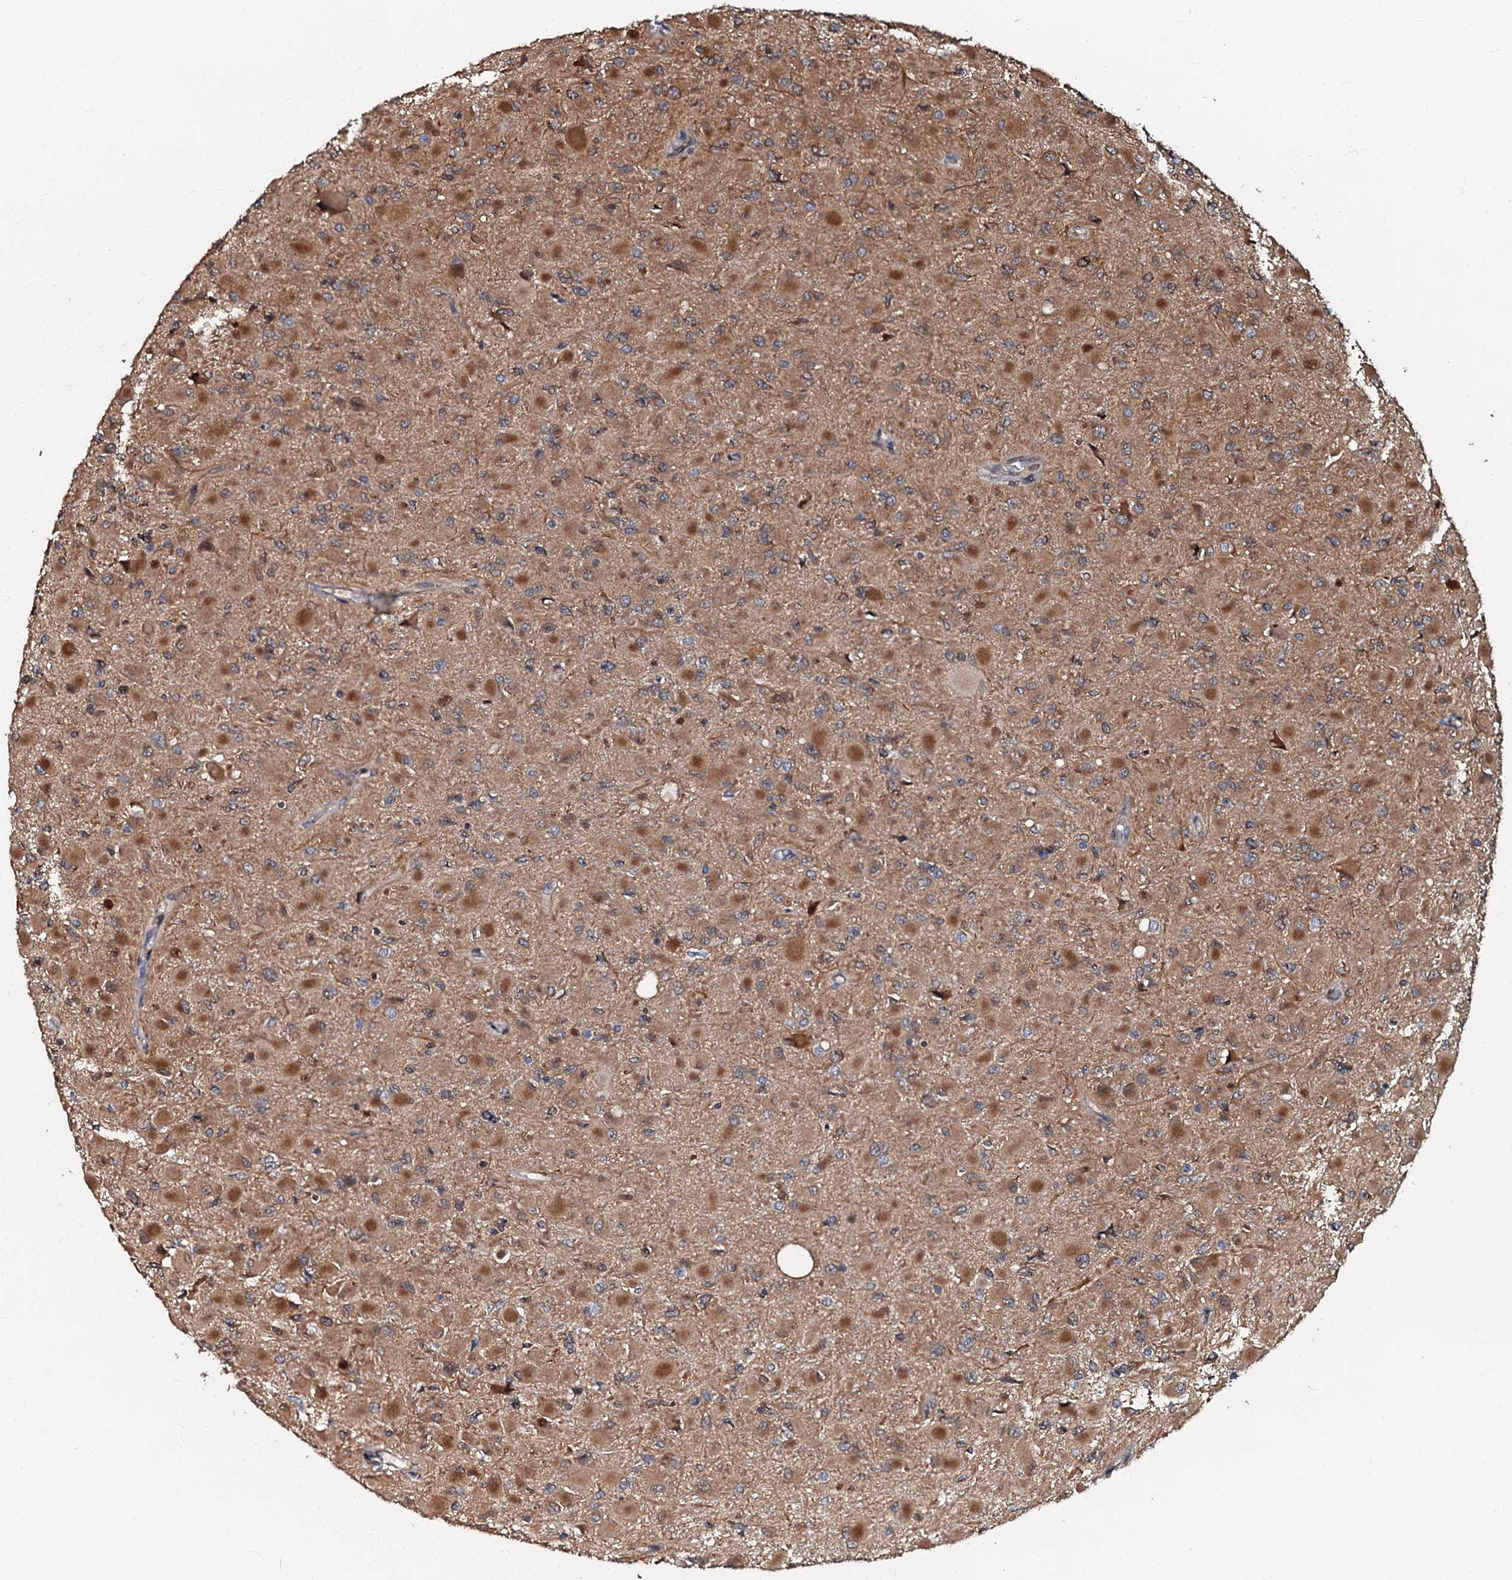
{"staining": {"intensity": "moderate", "quantity": "25%-75%", "location": "cytoplasmic/membranous"}, "tissue": "glioma", "cell_type": "Tumor cells", "image_type": "cancer", "snomed": [{"axis": "morphology", "description": "Glioma, malignant, High grade"}, {"axis": "topography", "description": "Cerebral cortex"}], "caption": "A brown stain highlights moderate cytoplasmic/membranous expression of a protein in malignant glioma (high-grade) tumor cells.", "gene": "OSBP", "patient": {"sex": "female", "age": 36}}